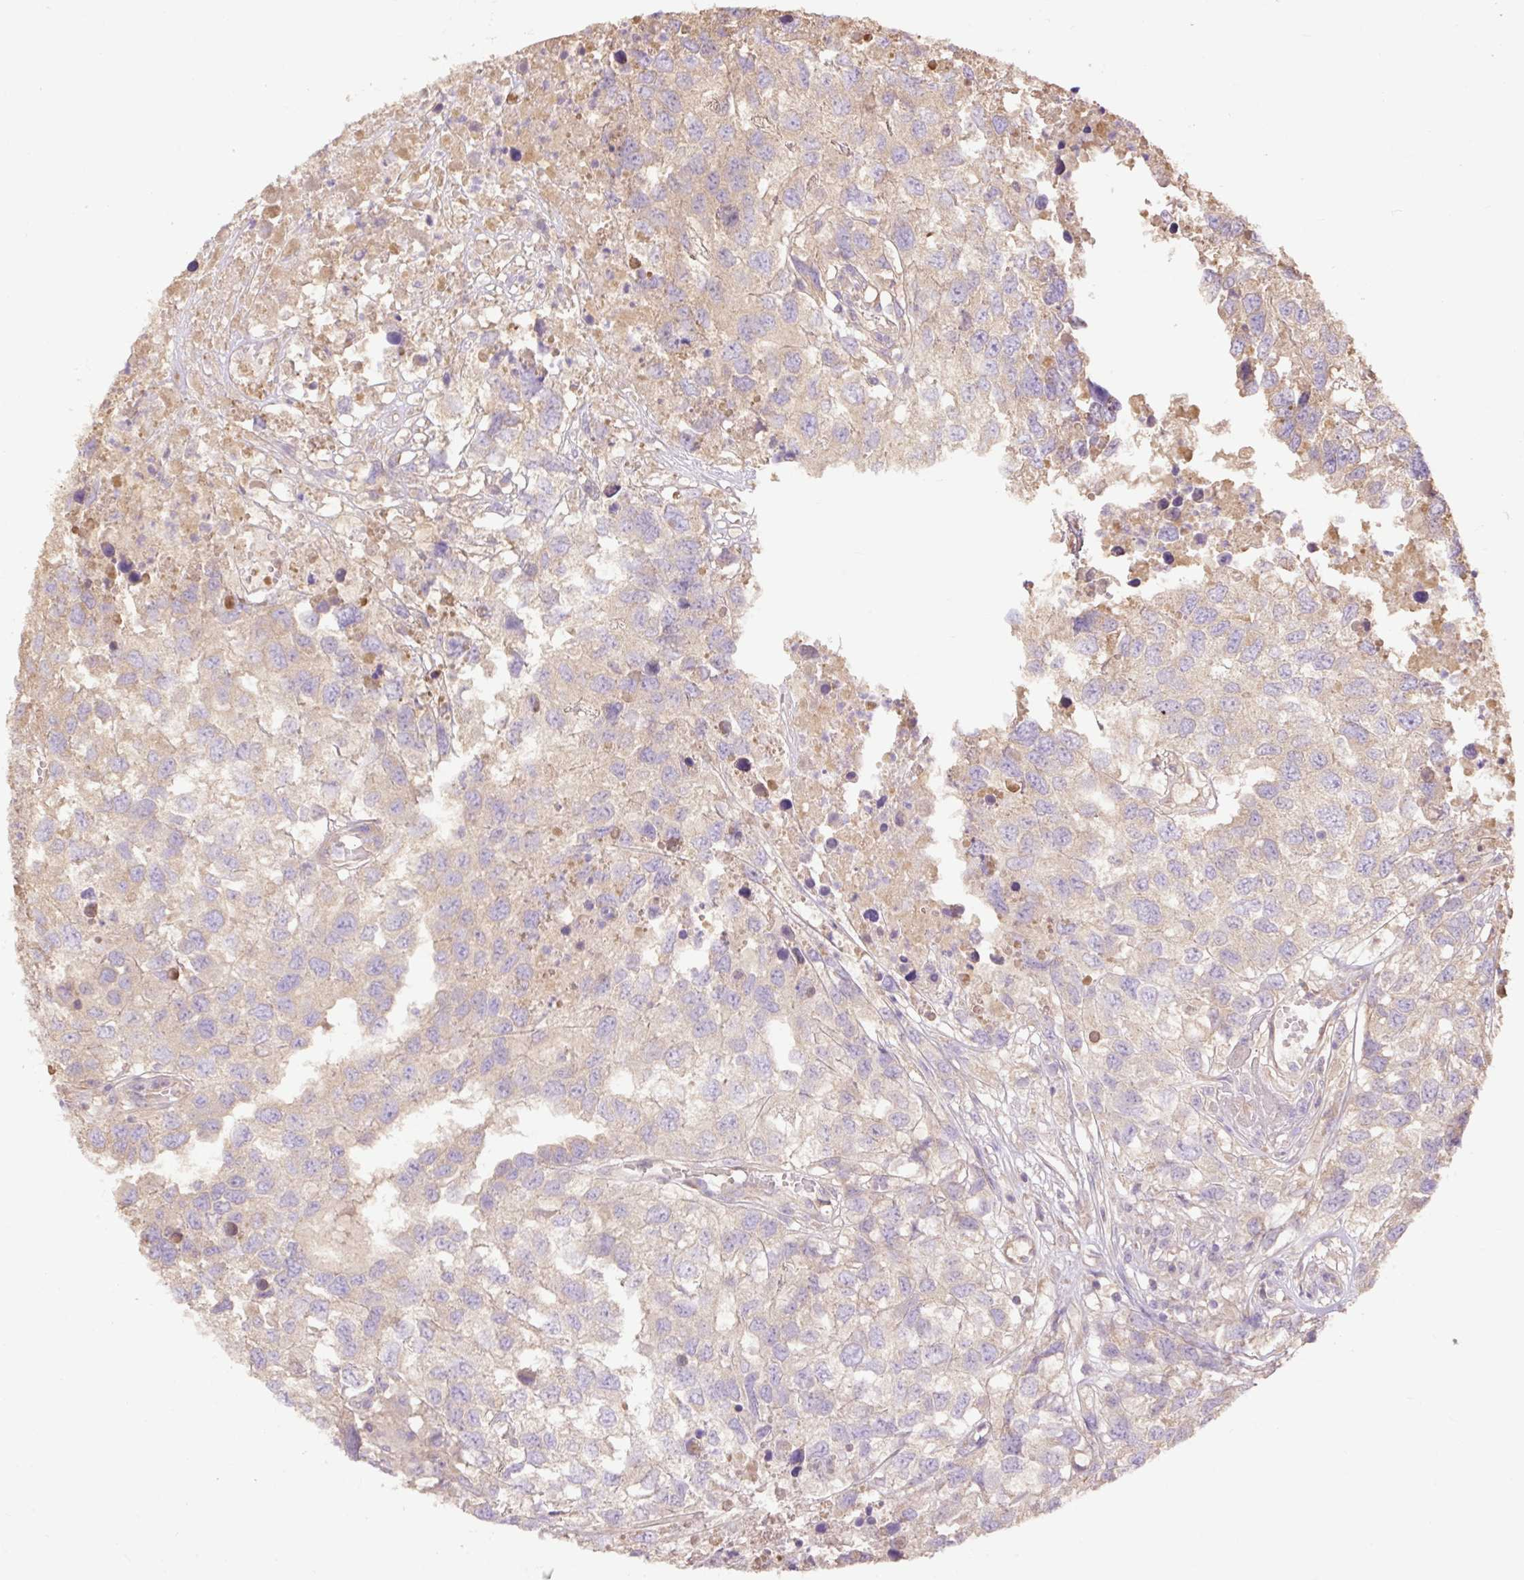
{"staining": {"intensity": "negative", "quantity": "none", "location": "none"}, "tissue": "testis cancer", "cell_type": "Tumor cells", "image_type": "cancer", "snomed": [{"axis": "morphology", "description": "Carcinoma, Embryonal, NOS"}, {"axis": "topography", "description": "Testis"}], "caption": "Embryonal carcinoma (testis) was stained to show a protein in brown. There is no significant expression in tumor cells. (DAB immunohistochemistry, high magnification).", "gene": "DESI1", "patient": {"sex": "male", "age": 83}}